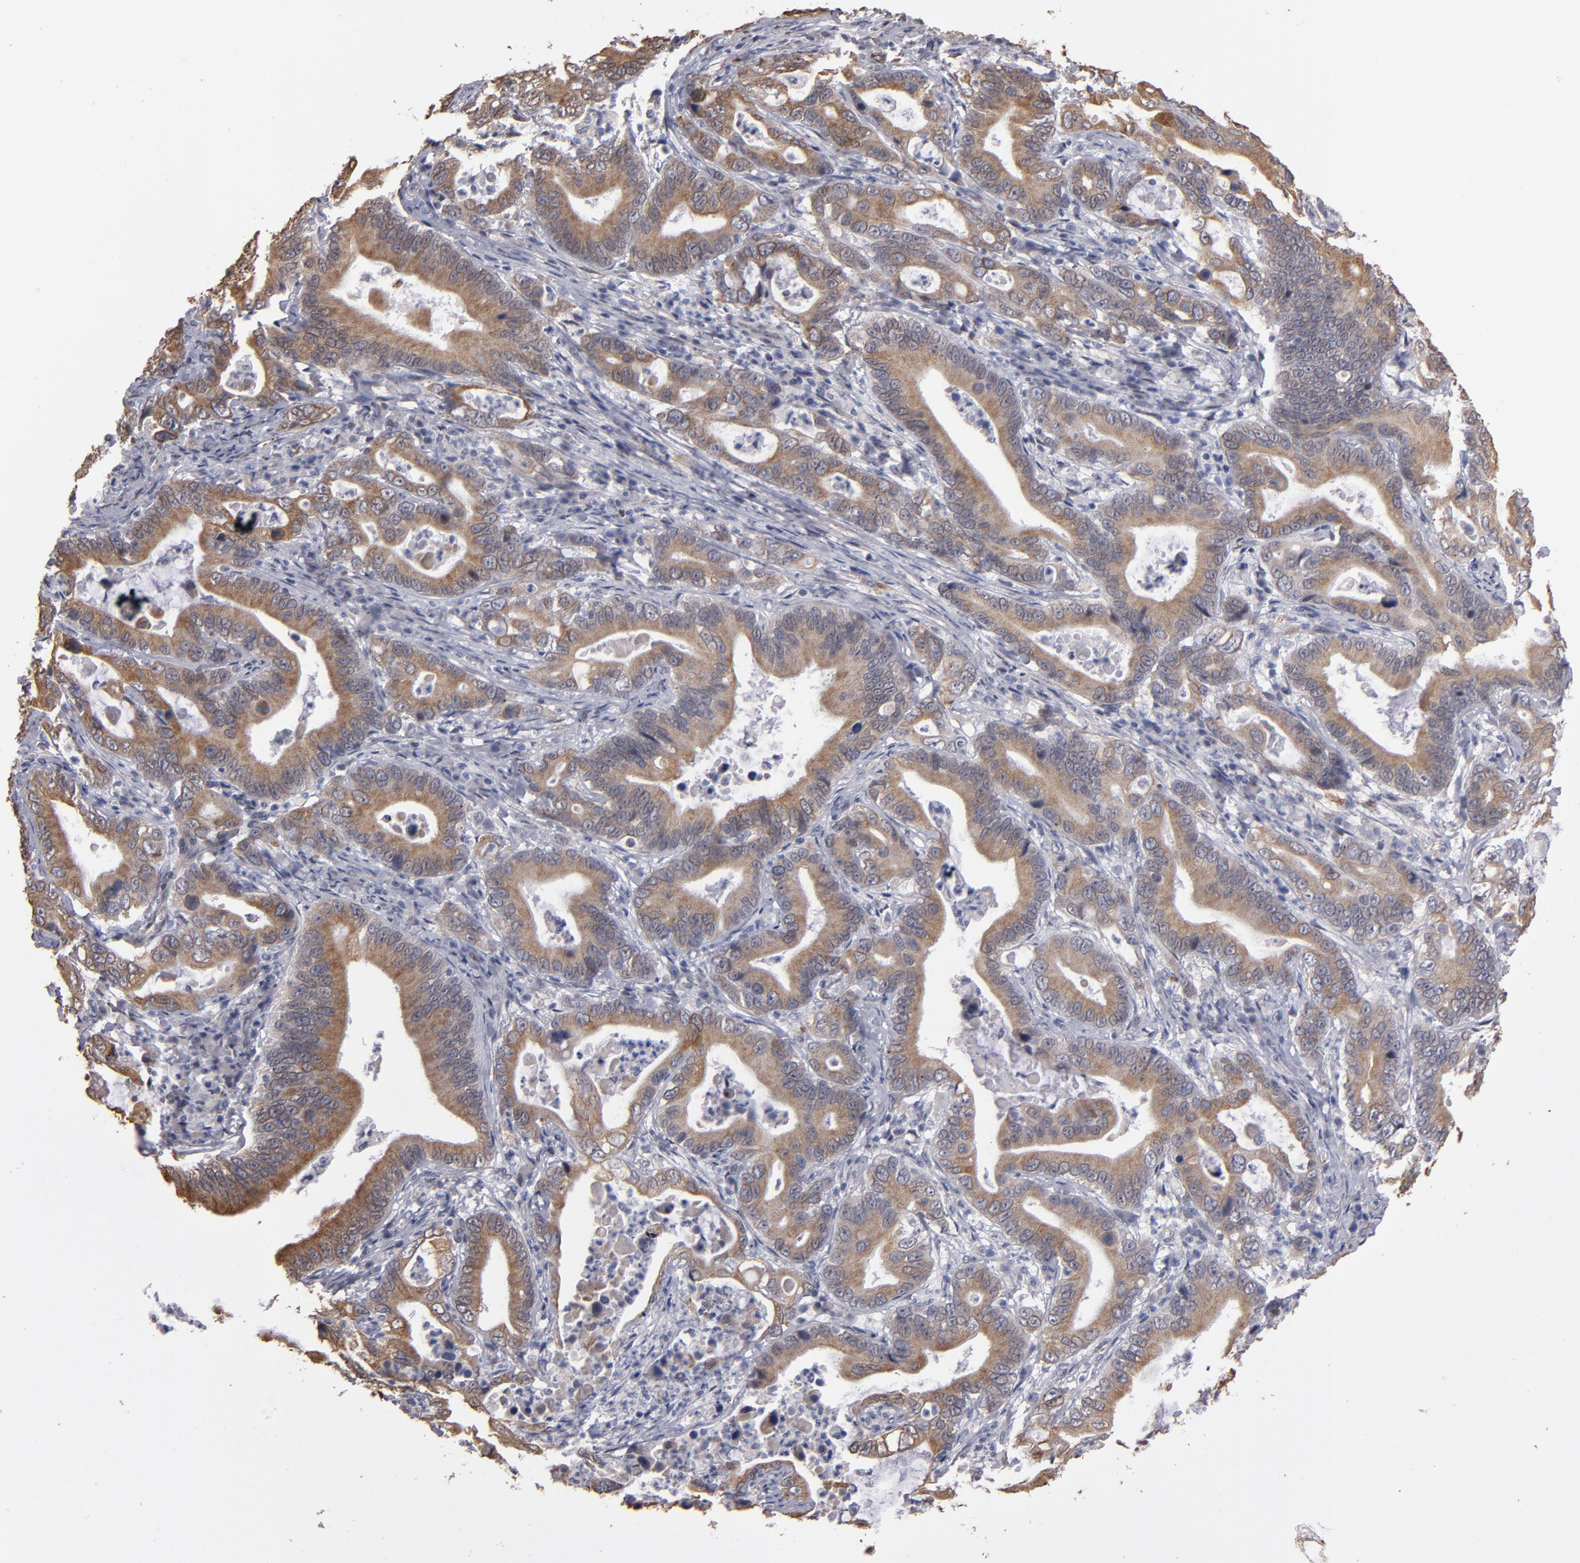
{"staining": {"intensity": "moderate", "quantity": ">75%", "location": "cytoplasmic/membranous"}, "tissue": "stomach cancer", "cell_type": "Tumor cells", "image_type": "cancer", "snomed": [{"axis": "morphology", "description": "Adenocarcinoma, NOS"}, {"axis": "topography", "description": "Stomach, upper"}], "caption": "About >75% of tumor cells in stomach cancer (adenocarcinoma) exhibit moderate cytoplasmic/membranous protein expression as visualized by brown immunohistochemical staining.", "gene": "PGRMC1", "patient": {"sex": "male", "age": 63}}